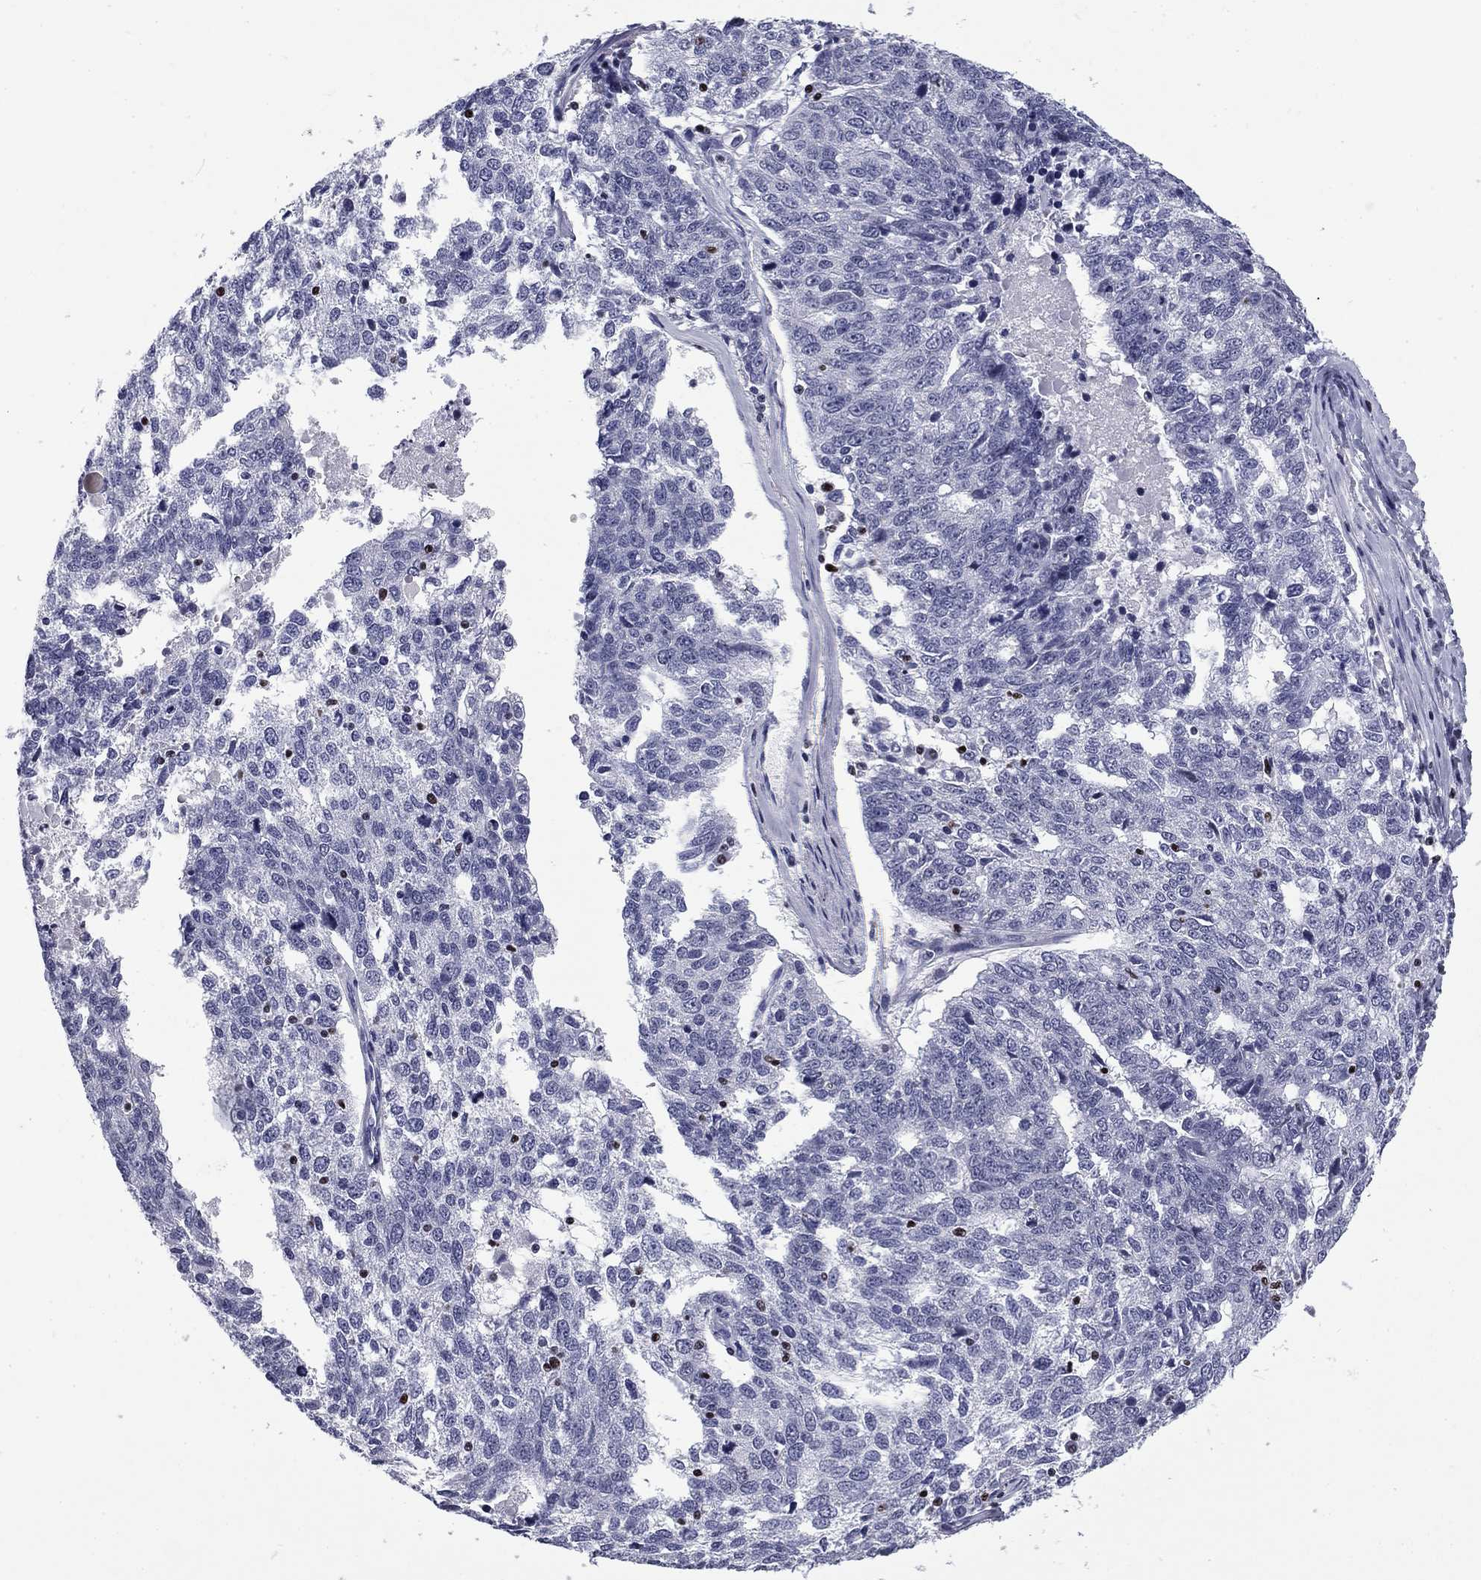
{"staining": {"intensity": "negative", "quantity": "none", "location": "none"}, "tissue": "ovarian cancer", "cell_type": "Tumor cells", "image_type": "cancer", "snomed": [{"axis": "morphology", "description": "Cystadenocarcinoma, serous, NOS"}, {"axis": "topography", "description": "Ovary"}], "caption": "Immunohistochemistry (IHC) of human ovarian cancer exhibits no positivity in tumor cells.", "gene": "IKZF3", "patient": {"sex": "female", "age": 71}}